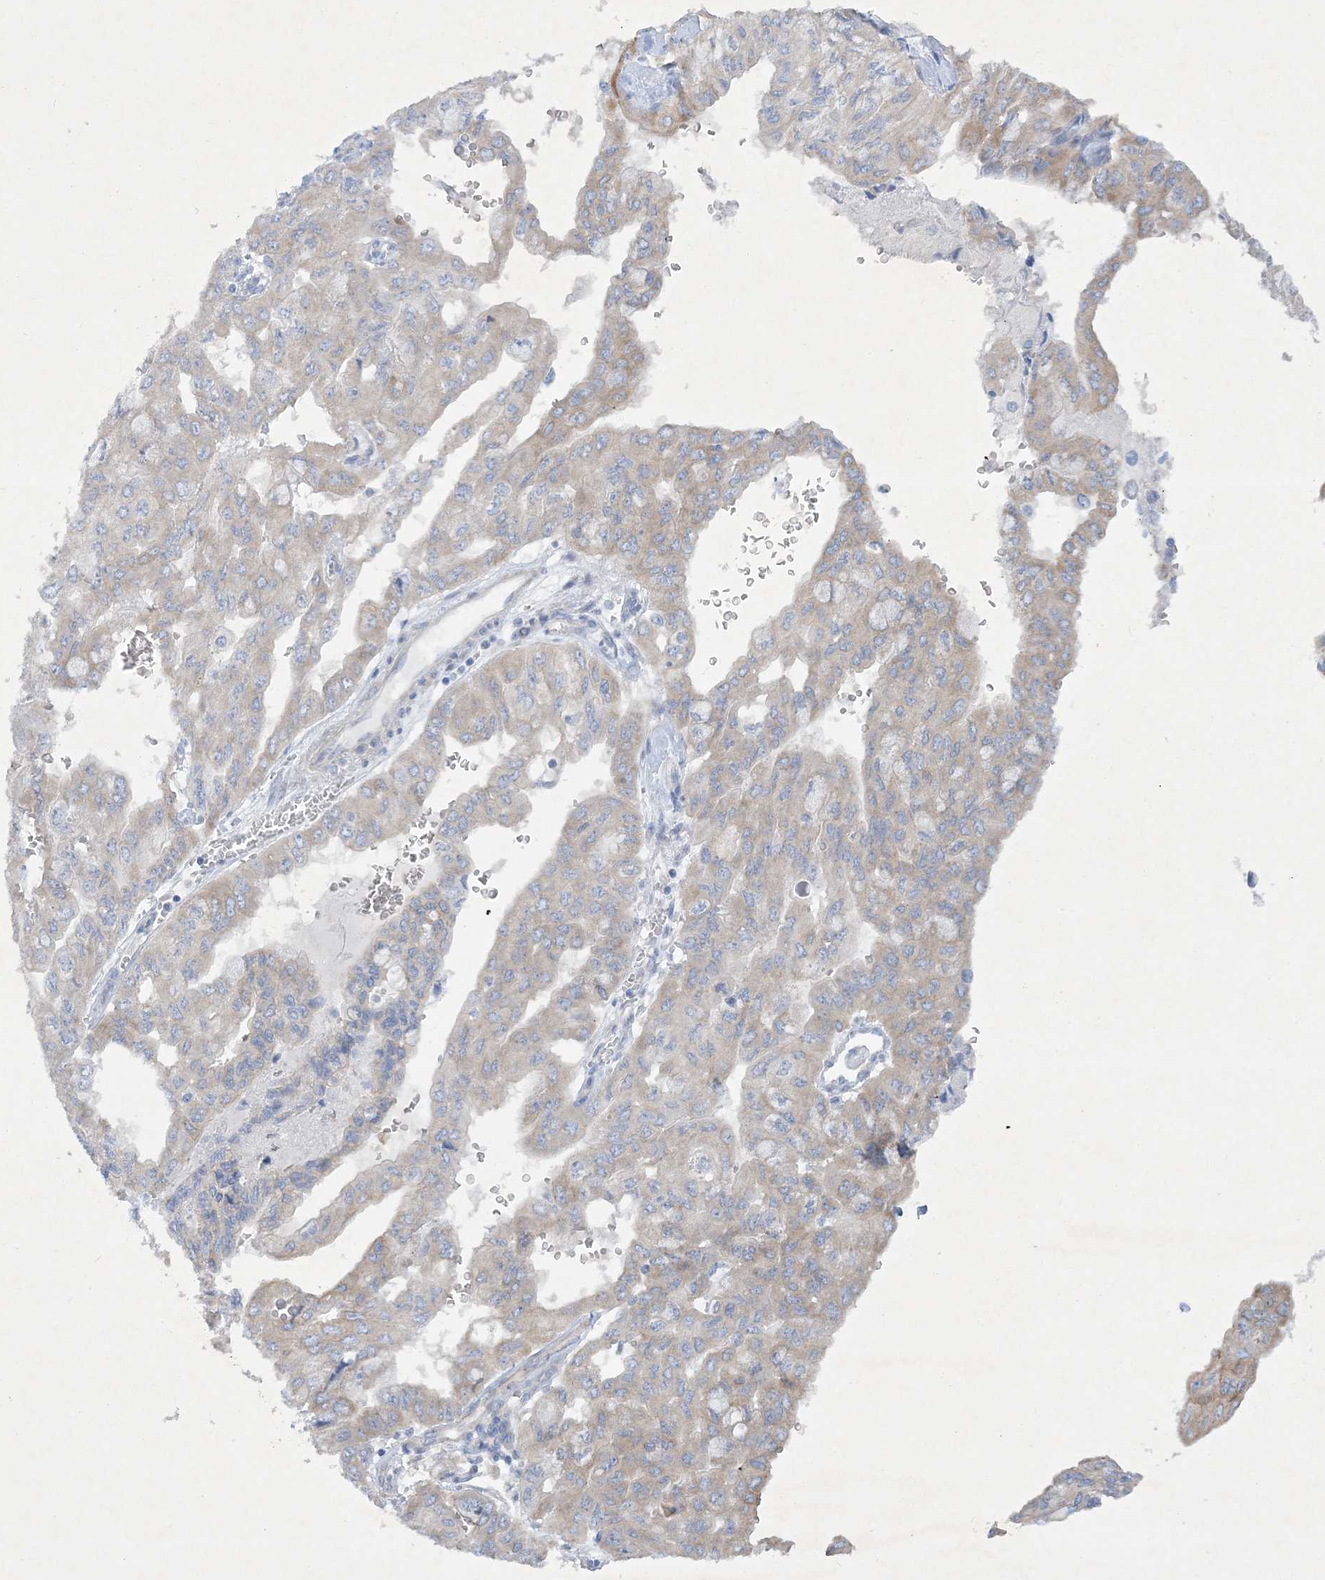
{"staining": {"intensity": "weak", "quantity": "25%-75%", "location": "cytoplasmic/membranous"}, "tissue": "pancreatic cancer", "cell_type": "Tumor cells", "image_type": "cancer", "snomed": [{"axis": "morphology", "description": "Adenocarcinoma, NOS"}, {"axis": "topography", "description": "Pancreas"}], "caption": "Protein staining displays weak cytoplasmic/membranous expression in approximately 25%-75% of tumor cells in pancreatic cancer (adenocarcinoma).", "gene": "FARSB", "patient": {"sex": "male", "age": 51}}